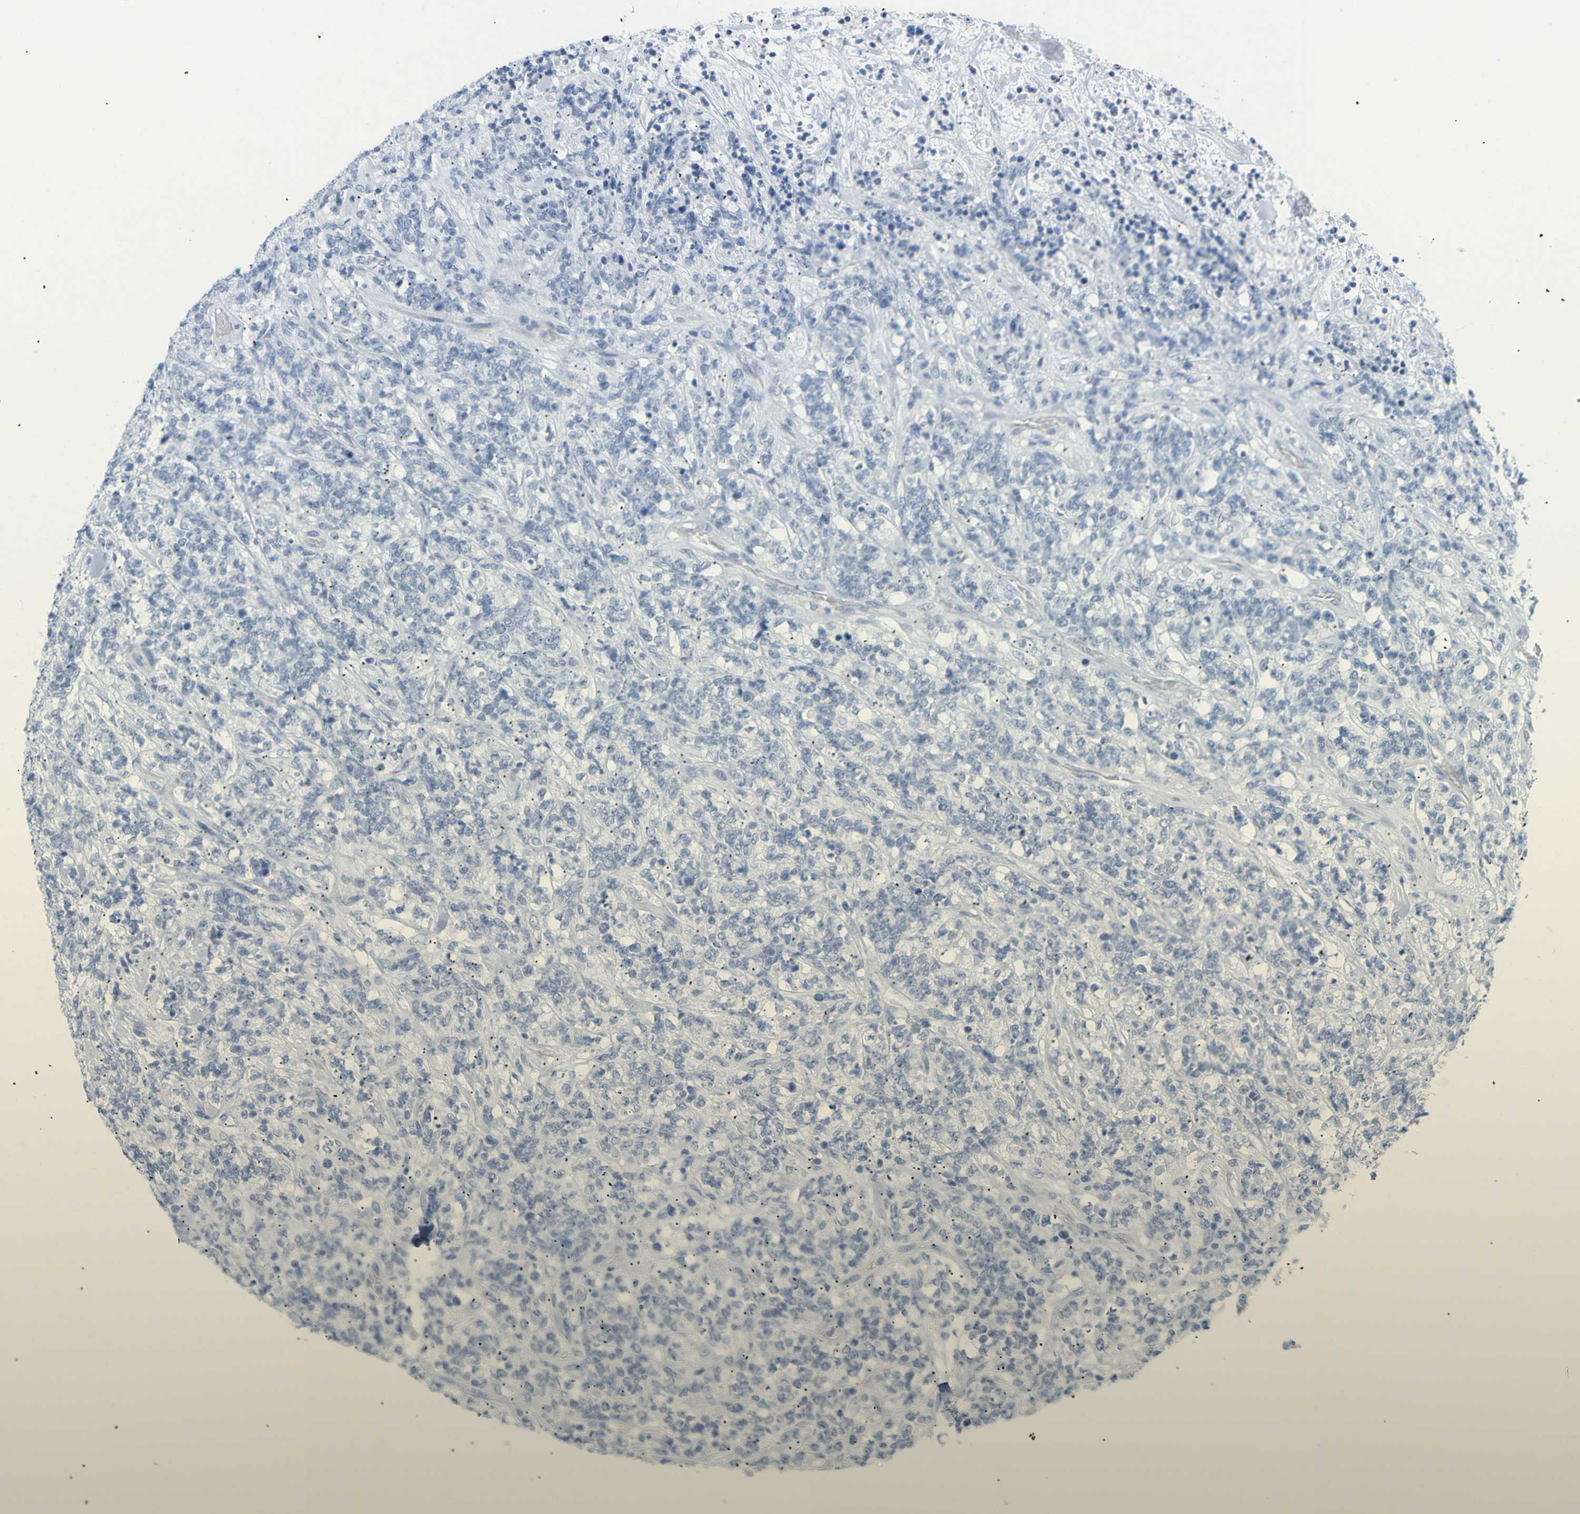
{"staining": {"intensity": "negative", "quantity": "none", "location": "none"}, "tissue": "lymphoma", "cell_type": "Tumor cells", "image_type": "cancer", "snomed": [{"axis": "morphology", "description": "Malignant lymphoma, non-Hodgkin's type, High grade"}, {"axis": "topography", "description": "Soft tissue"}], "caption": "Tumor cells show no significant expression in lymphoma.", "gene": "OPN1SW", "patient": {"sex": "male", "age": 18}}